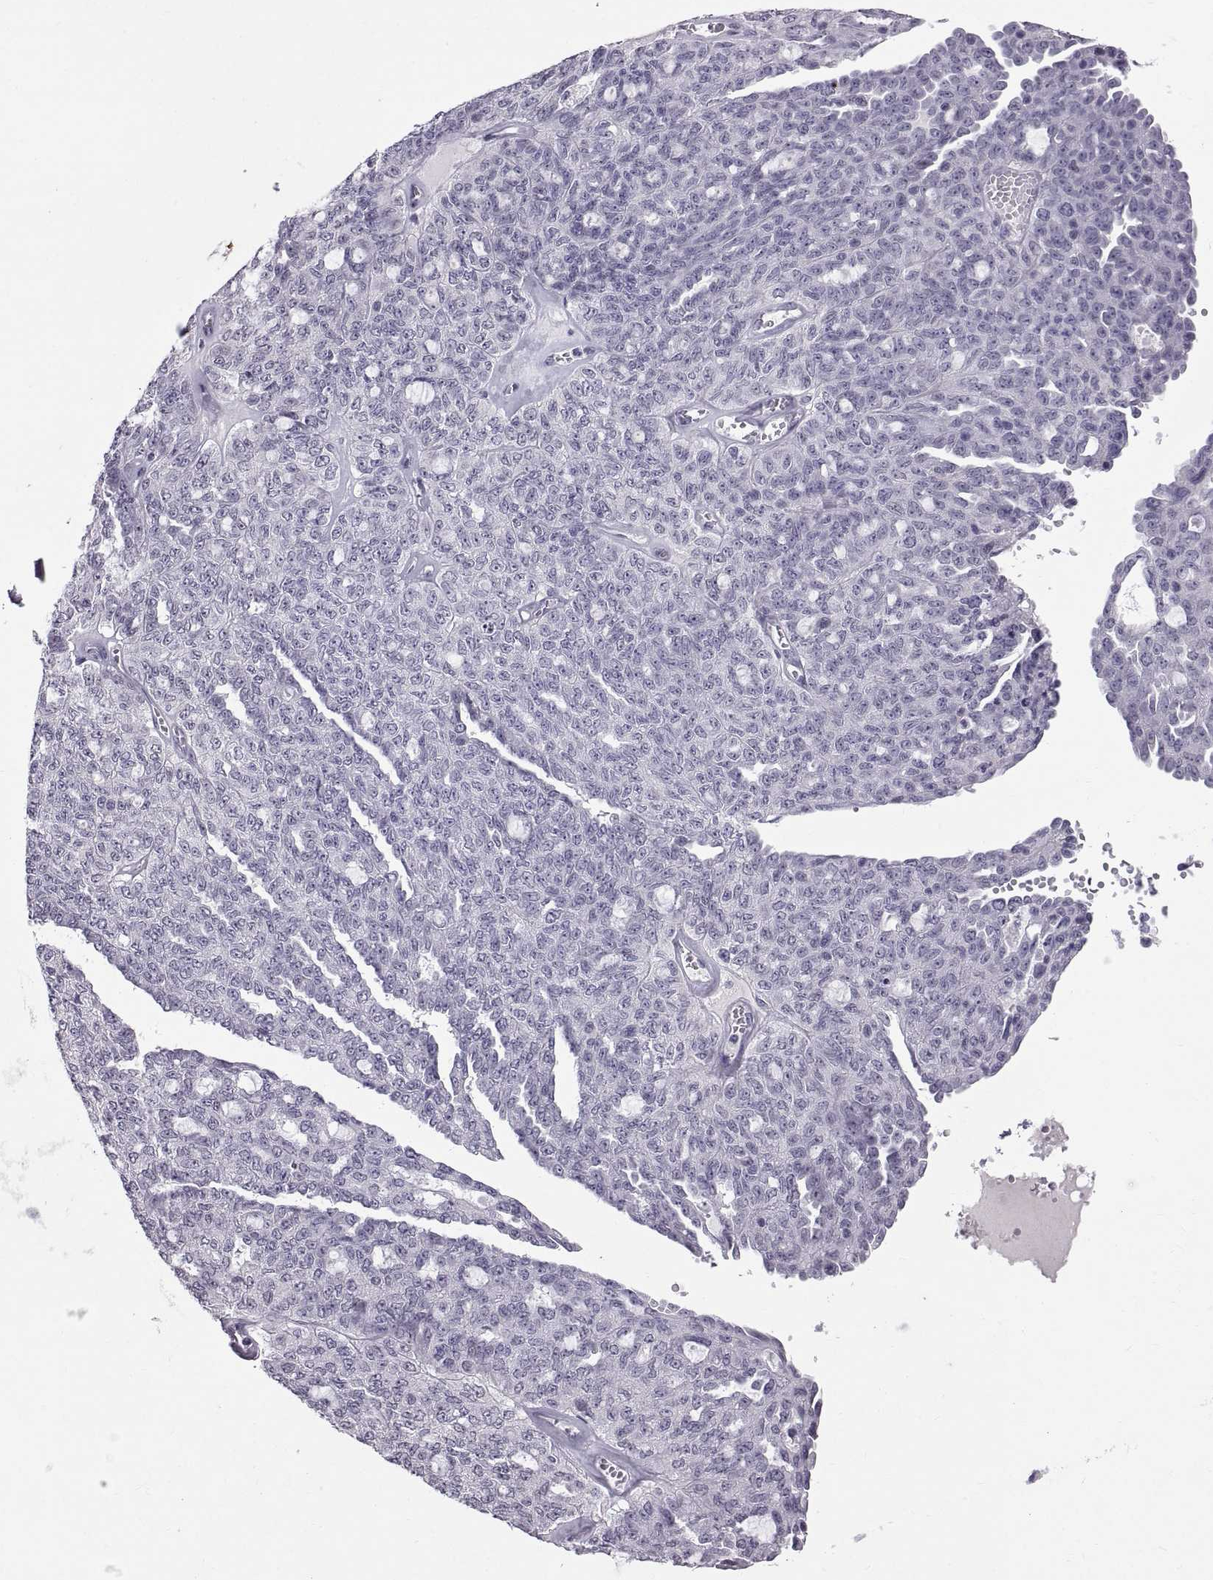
{"staining": {"intensity": "negative", "quantity": "none", "location": "none"}, "tissue": "ovarian cancer", "cell_type": "Tumor cells", "image_type": "cancer", "snomed": [{"axis": "morphology", "description": "Cystadenocarcinoma, serous, NOS"}, {"axis": "topography", "description": "Ovary"}], "caption": "IHC photomicrograph of neoplastic tissue: serous cystadenocarcinoma (ovarian) stained with DAB (3,3'-diaminobenzidine) demonstrates no significant protein expression in tumor cells.", "gene": "KRT77", "patient": {"sex": "female", "age": 71}}